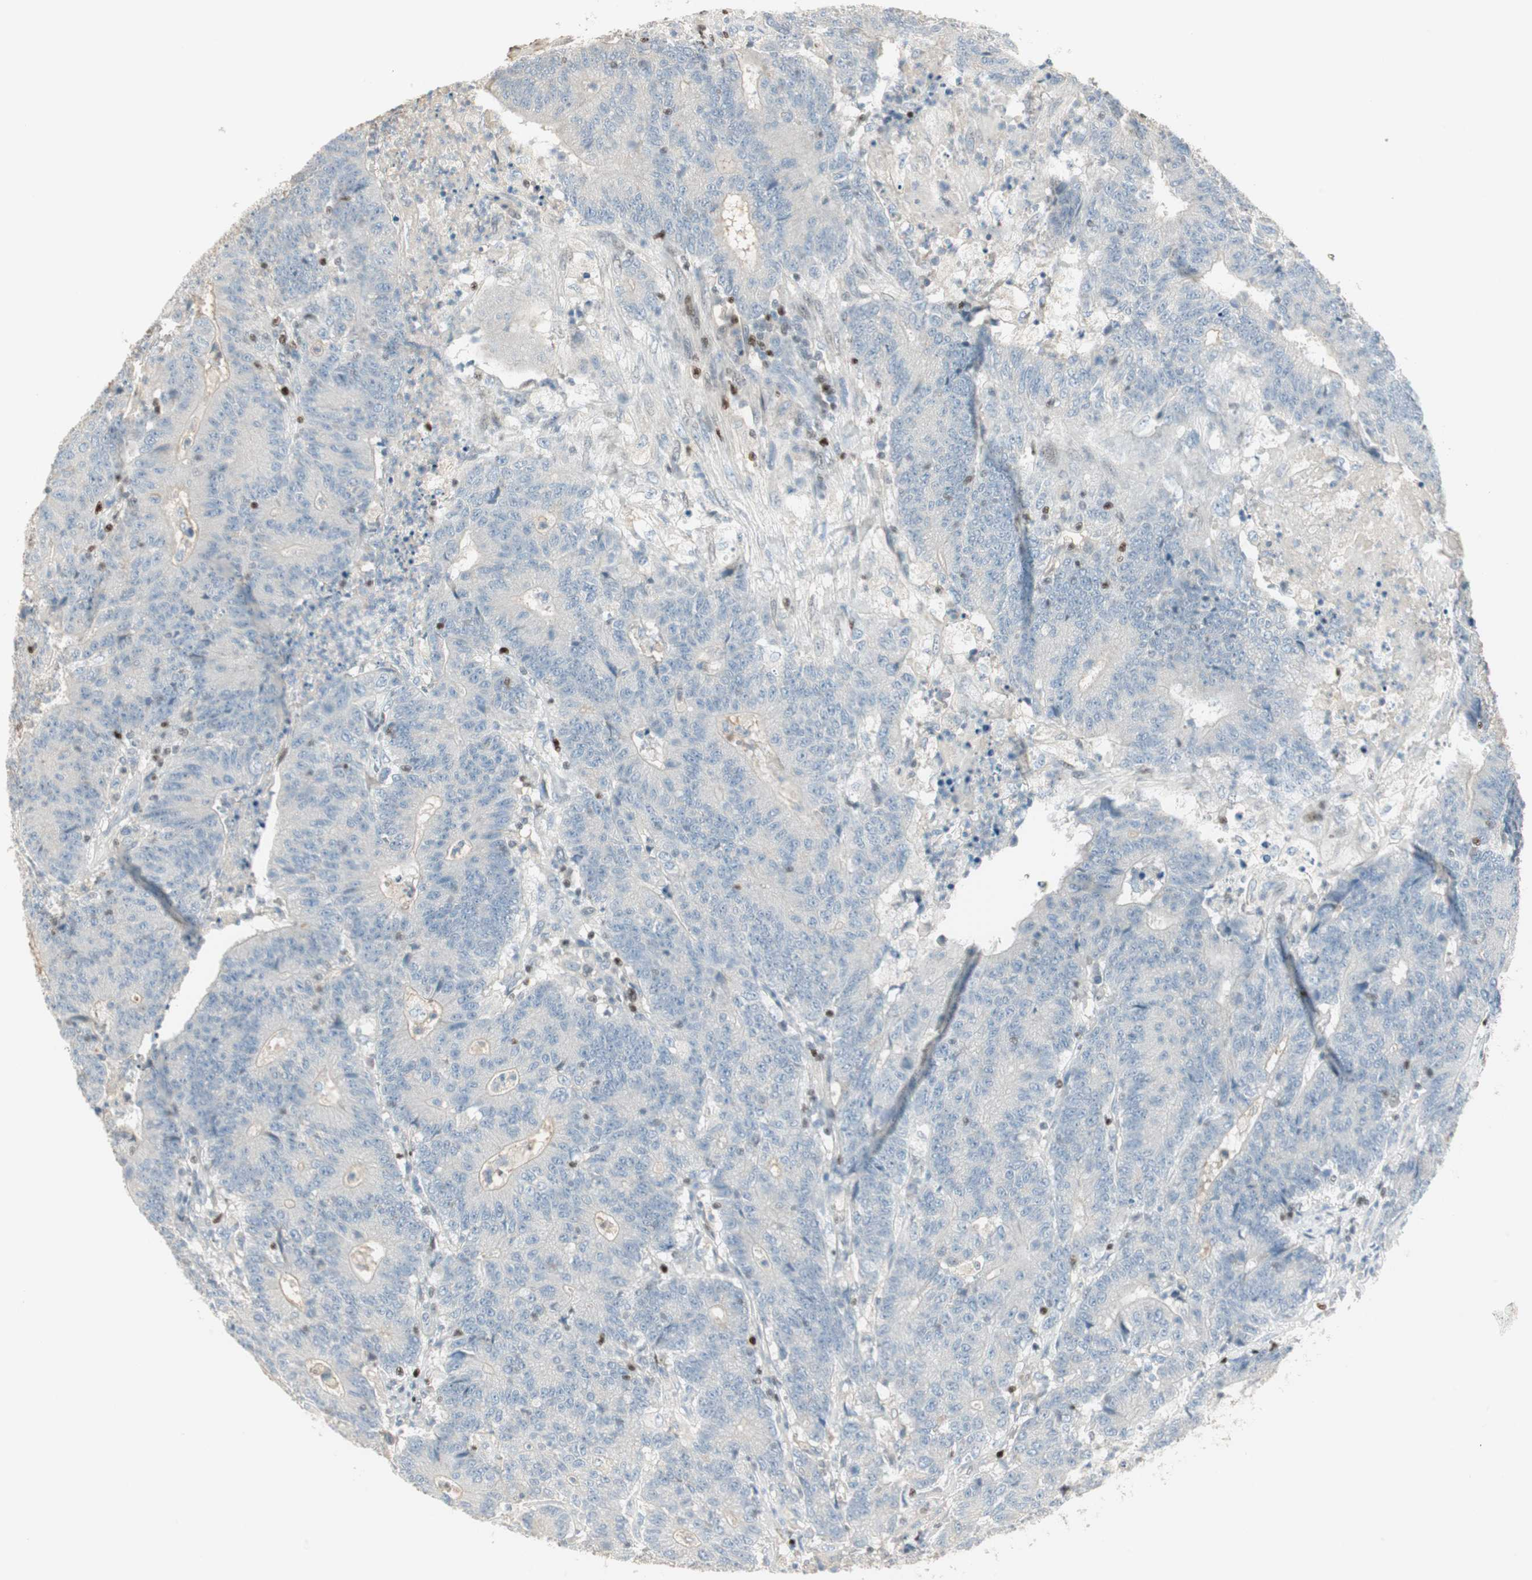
{"staining": {"intensity": "negative", "quantity": "none", "location": "none"}, "tissue": "colorectal cancer", "cell_type": "Tumor cells", "image_type": "cancer", "snomed": [{"axis": "morphology", "description": "Normal tissue, NOS"}, {"axis": "morphology", "description": "Adenocarcinoma, NOS"}, {"axis": "topography", "description": "Colon"}], "caption": "This is an immunohistochemistry (IHC) image of human colorectal adenocarcinoma. There is no expression in tumor cells.", "gene": "RUNX2", "patient": {"sex": "female", "age": 75}}